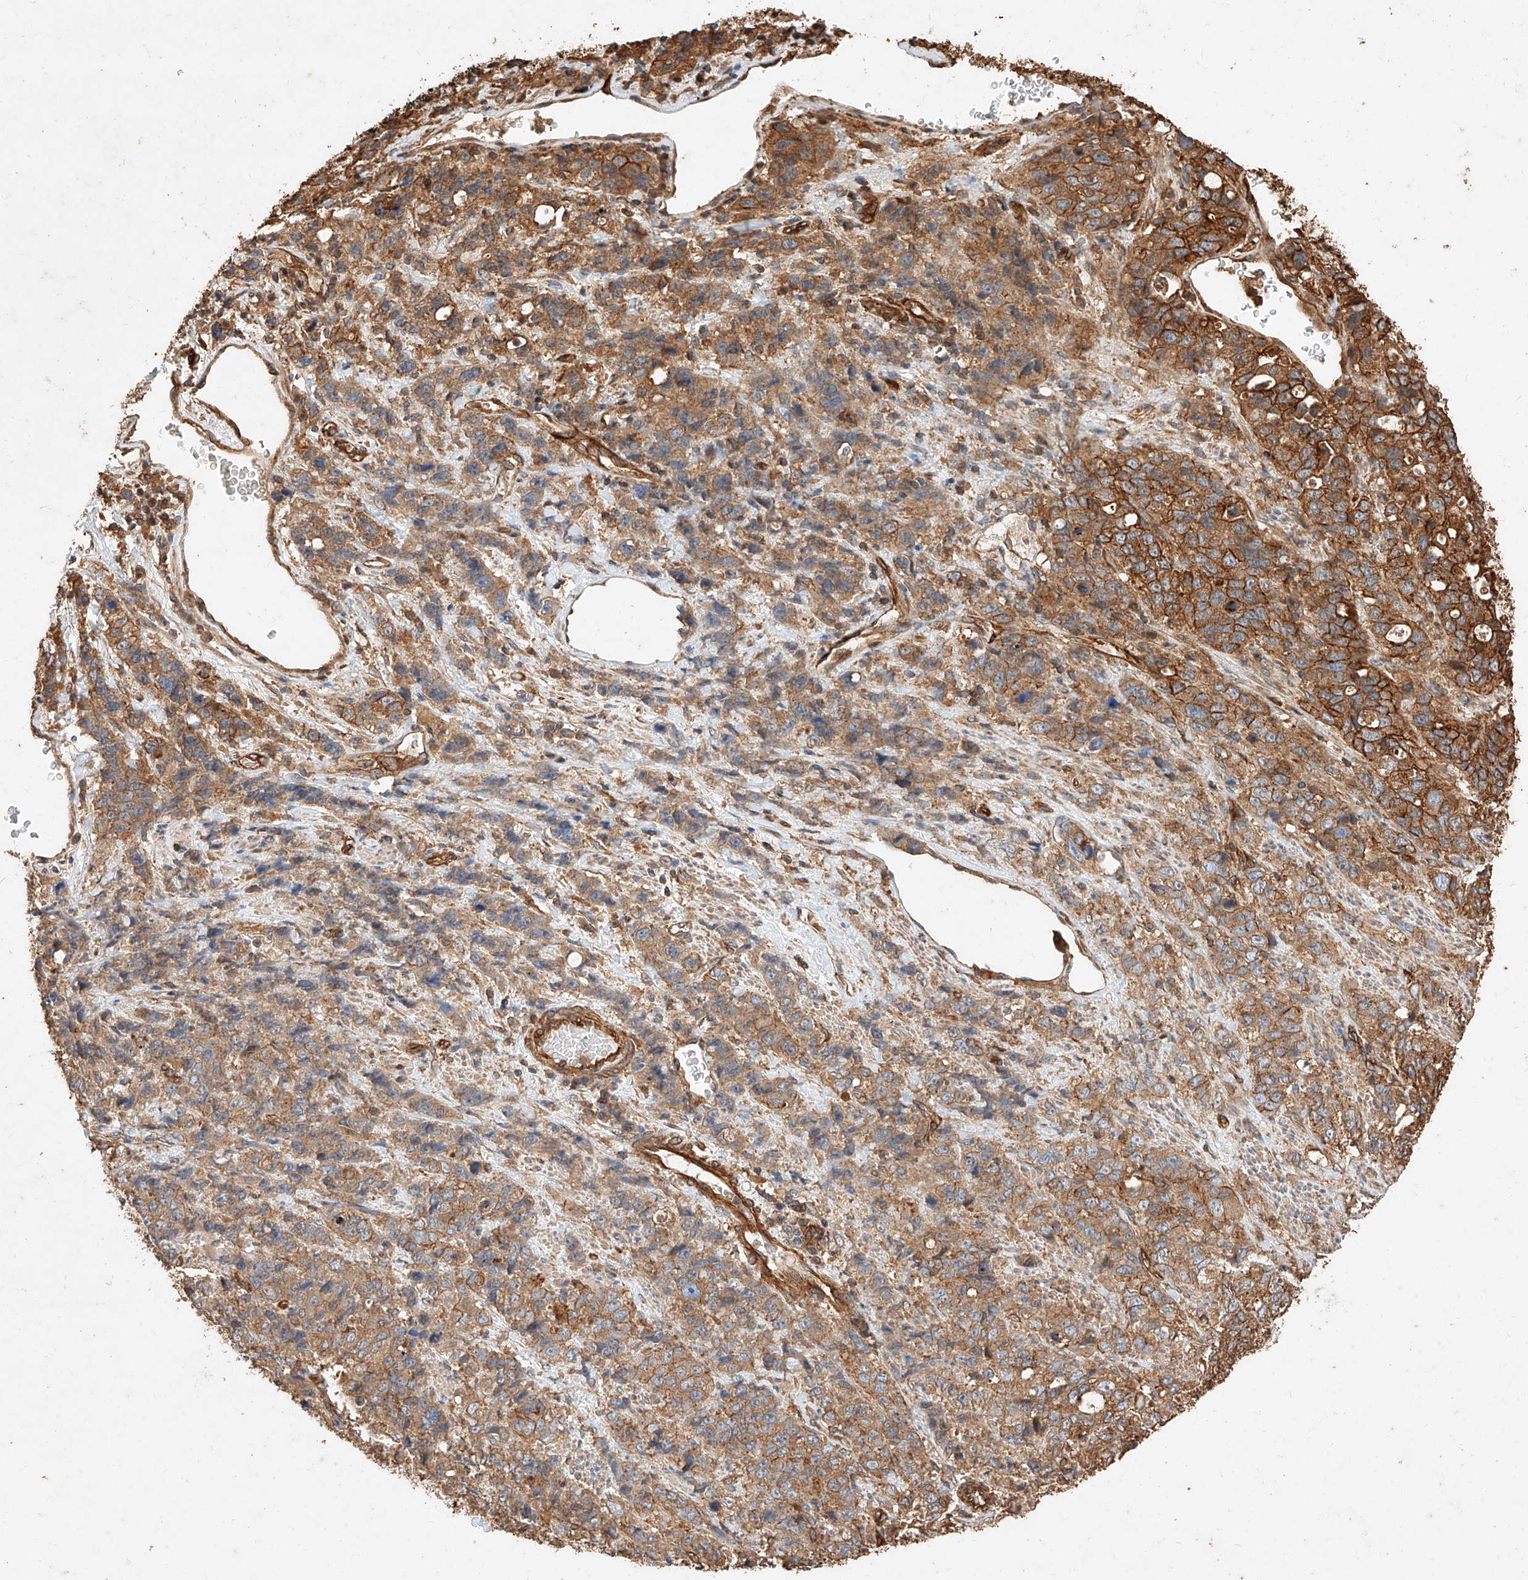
{"staining": {"intensity": "strong", "quantity": "25%-75%", "location": "cytoplasmic/membranous"}, "tissue": "stomach cancer", "cell_type": "Tumor cells", "image_type": "cancer", "snomed": [{"axis": "morphology", "description": "Adenocarcinoma, NOS"}, {"axis": "topography", "description": "Stomach"}], "caption": "IHC of adenocarcinoma (stomach) demonstrates high levels of strong cytoplasmic/membranous positivity in about 25%-75% of tumor cells.", "gene": "GHDC", "patient": {"sex": "male", "age": 48}}